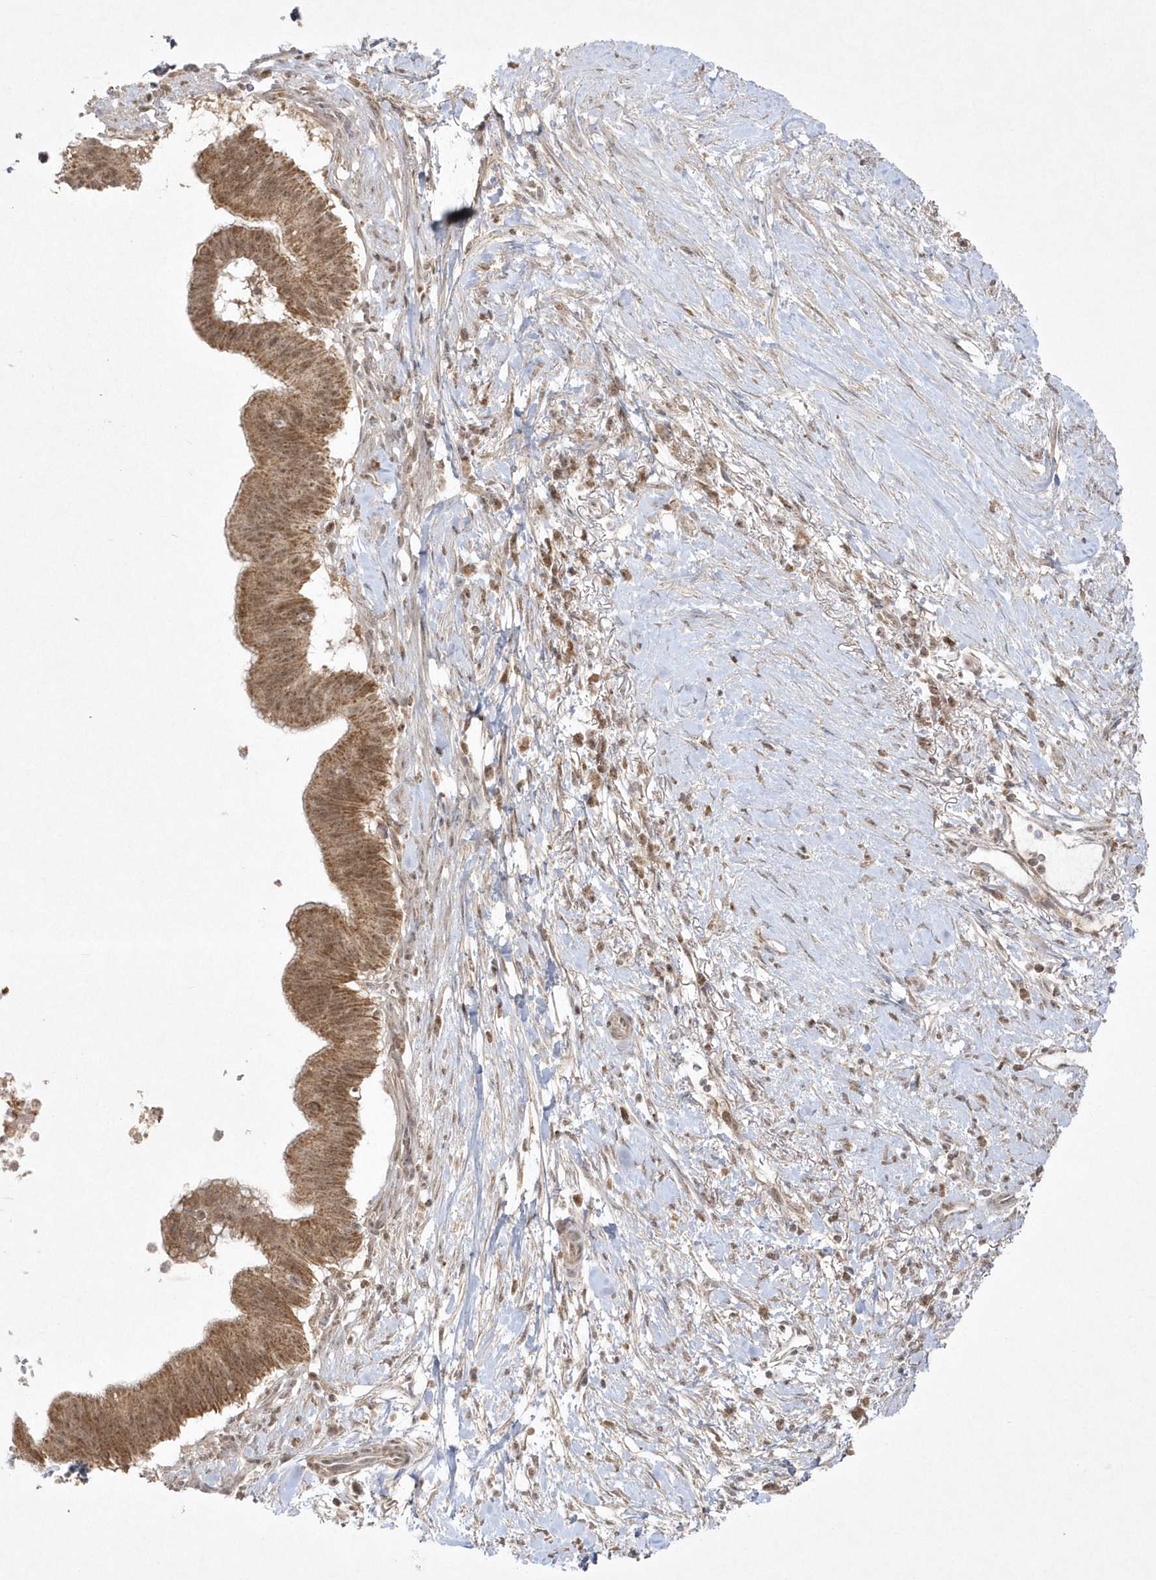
{"staining": {"intensity": "moderate", "quantity": ">75%", "location": "cytoplasmic/membranous,nuclear"}, "tissue": "pancreatic cancer", "cell_type": "Tumor cells", "image_type": "cancer", "snomed": [{"axis": "morphology", "description": "Adenocarcinoma, NOS"}, {"axis": "topography", "description": "Pancreas"}], "caption": "Immunohistochemistry micrograph of pancreatic adenocarcinoma stained for a protein (brown), which exhibits medium levels of moderate cytoplasmic/membranous and nuclear staining in approximately >75% of tumor cells.", "gene": "CPSF3", "patient": {"sex": "male", "age": 68}}